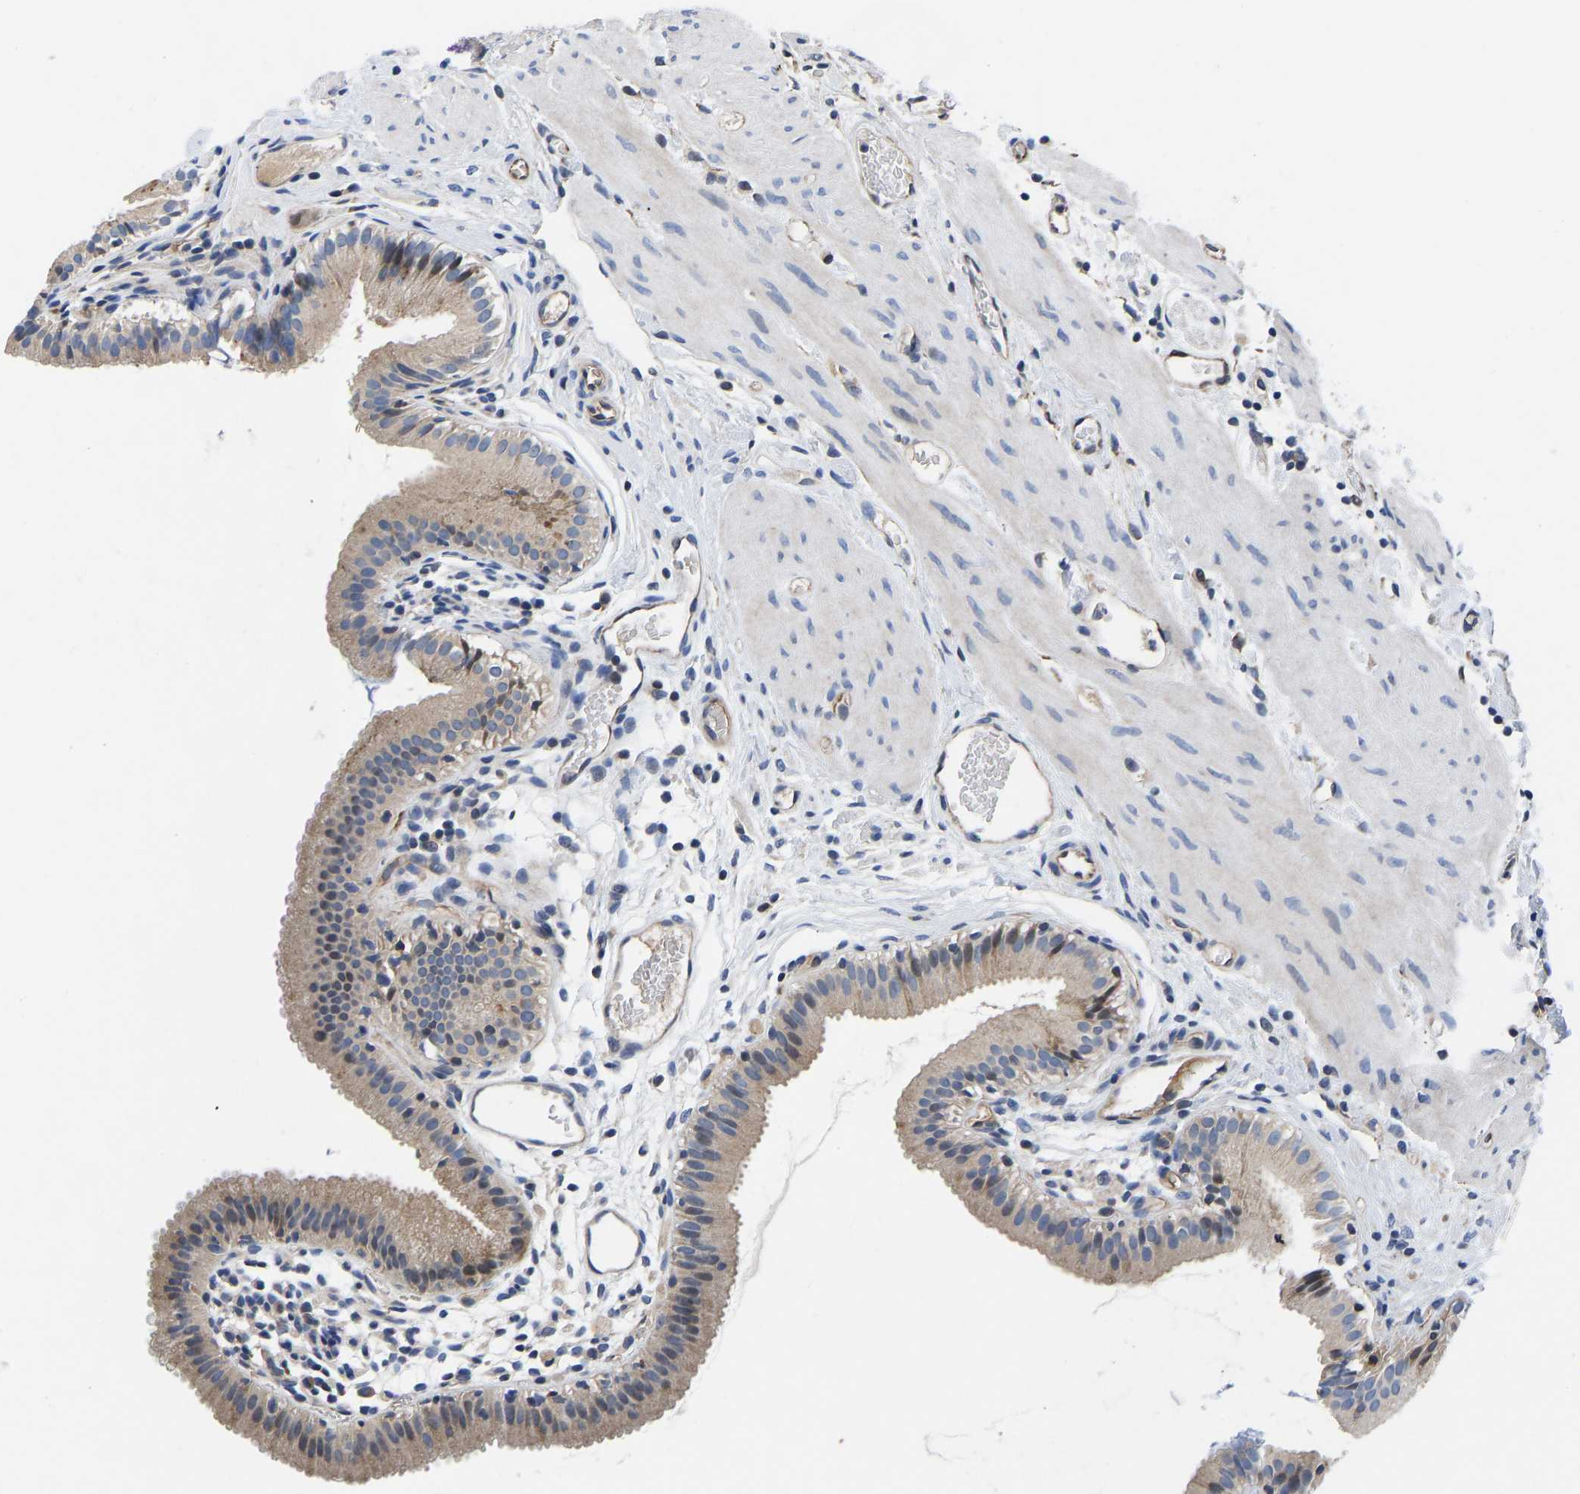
{"staining": {"intensity": "weak", "quantity": ">75%", "location": "cytoplasmic/membranous"}, "tissue": "gallbladder", "cell_type": "Glandular cells", "image_type": "normal", "snomed": [{"axis": "morphology", "description": "Normal tissue, NOS"}, {"axis": "topography", "description": "Gallbladder"}], "caption": "Normal gallbladder shows weak cytoplasmic/membranous expression in about >75% of glandular cells, visualized by immunohistochemistry.", "gene": "FRRS1", "patient": {"sex": "female", "age": 26}}